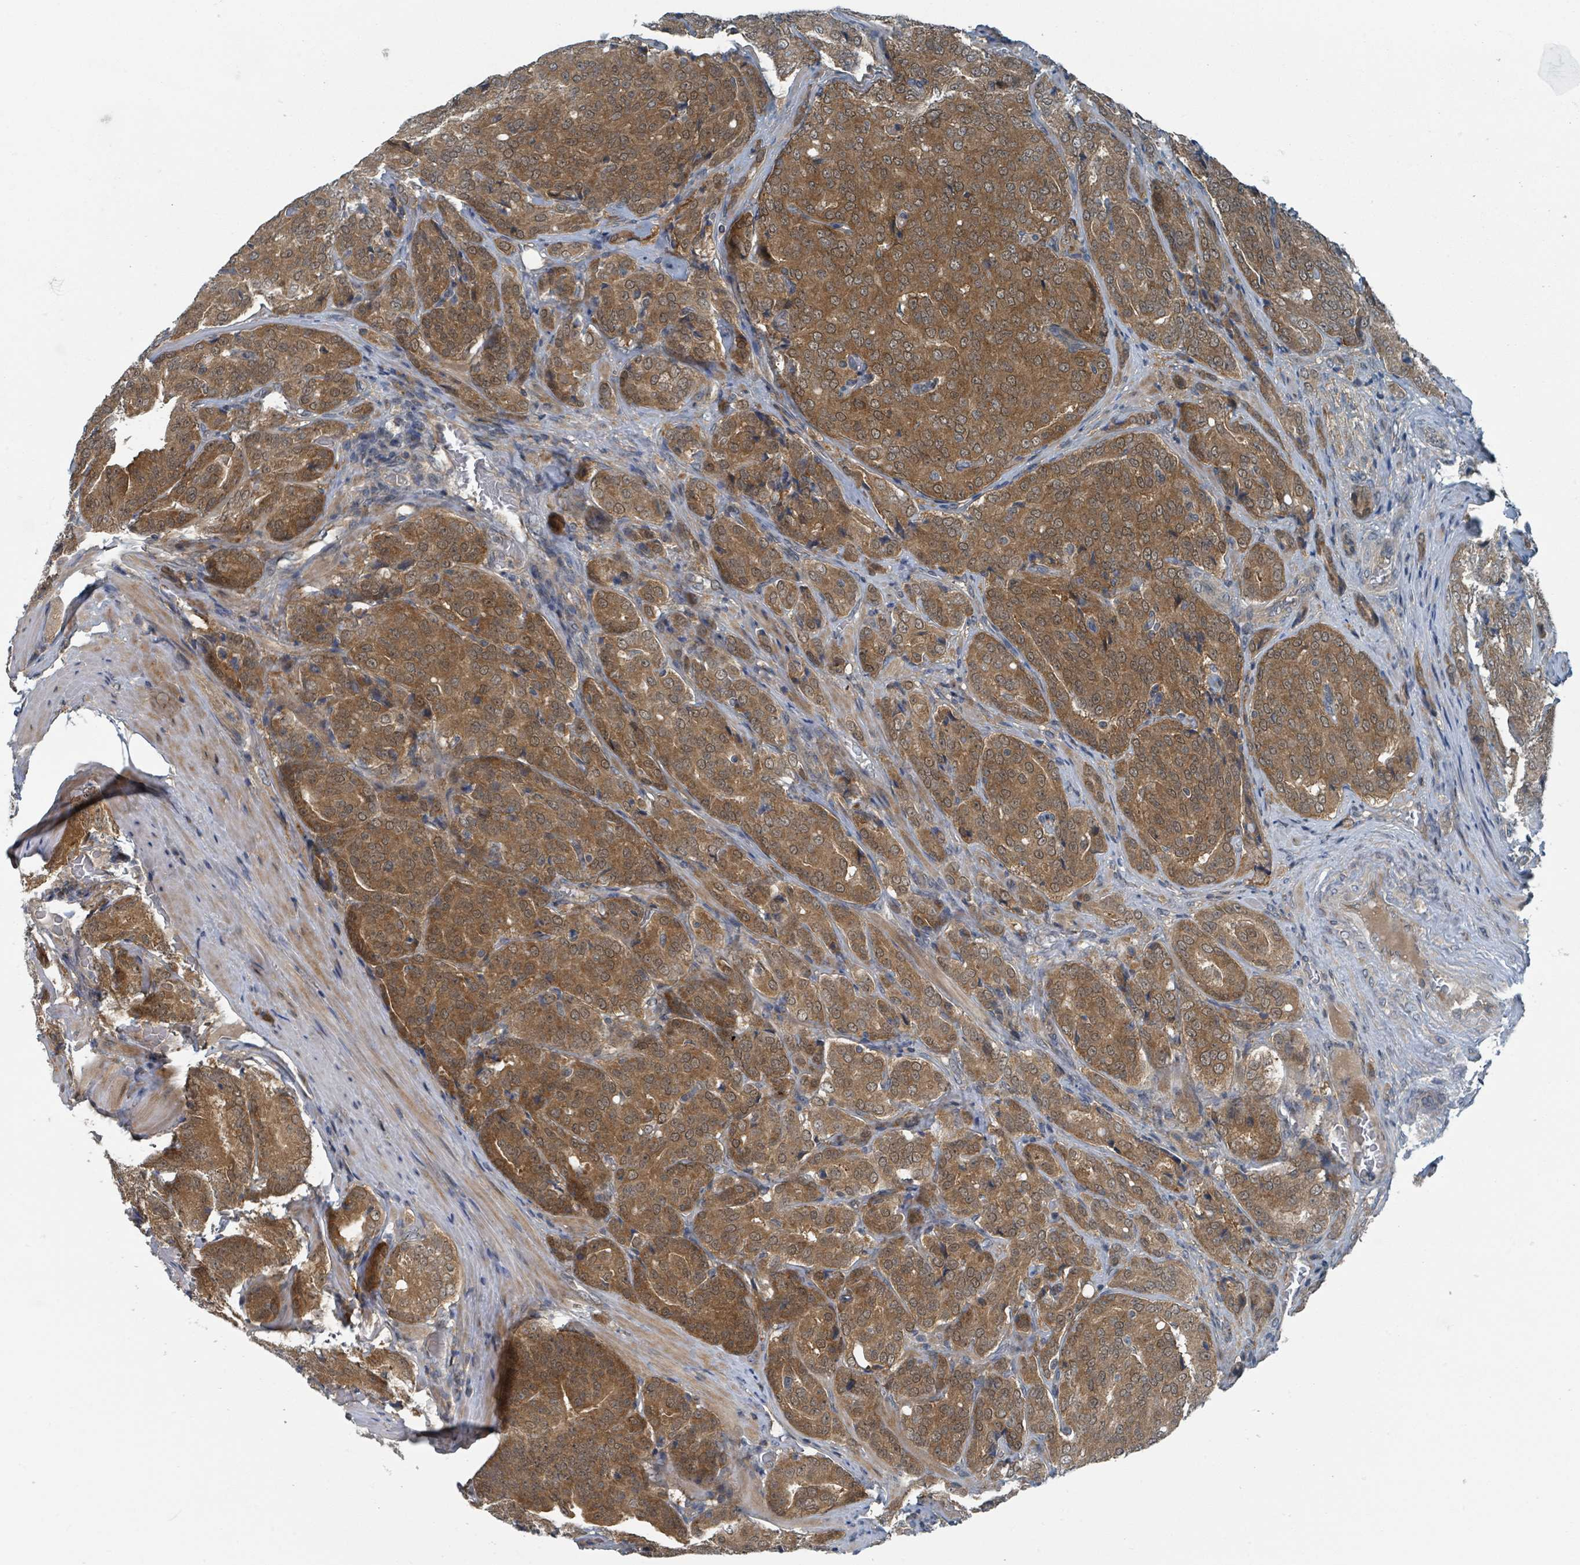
{"staining": {"intensity": "moderate", "quantity": ">75%", "location": "cytoplasmic/membranous,nuclear"}, "tissue": "prostate cancer", "cell_type": "Tumor cells", "image_type": "cancer", "snomed": [{"axis": "morphology", "description": "Adenocarcinoma, High grade"}, {"axis": "topography", "description": "Prostate"}], "caption": "Prostate cancer (high-grade adenocarcinoma) stained with a brown dye exhibits moderate cytoplasmic/membranous and nuclear positive expression in approximately >75% of tumor cells.", "gene": "GOLGA7", "patient": {"sex": "male", "age": 68}}